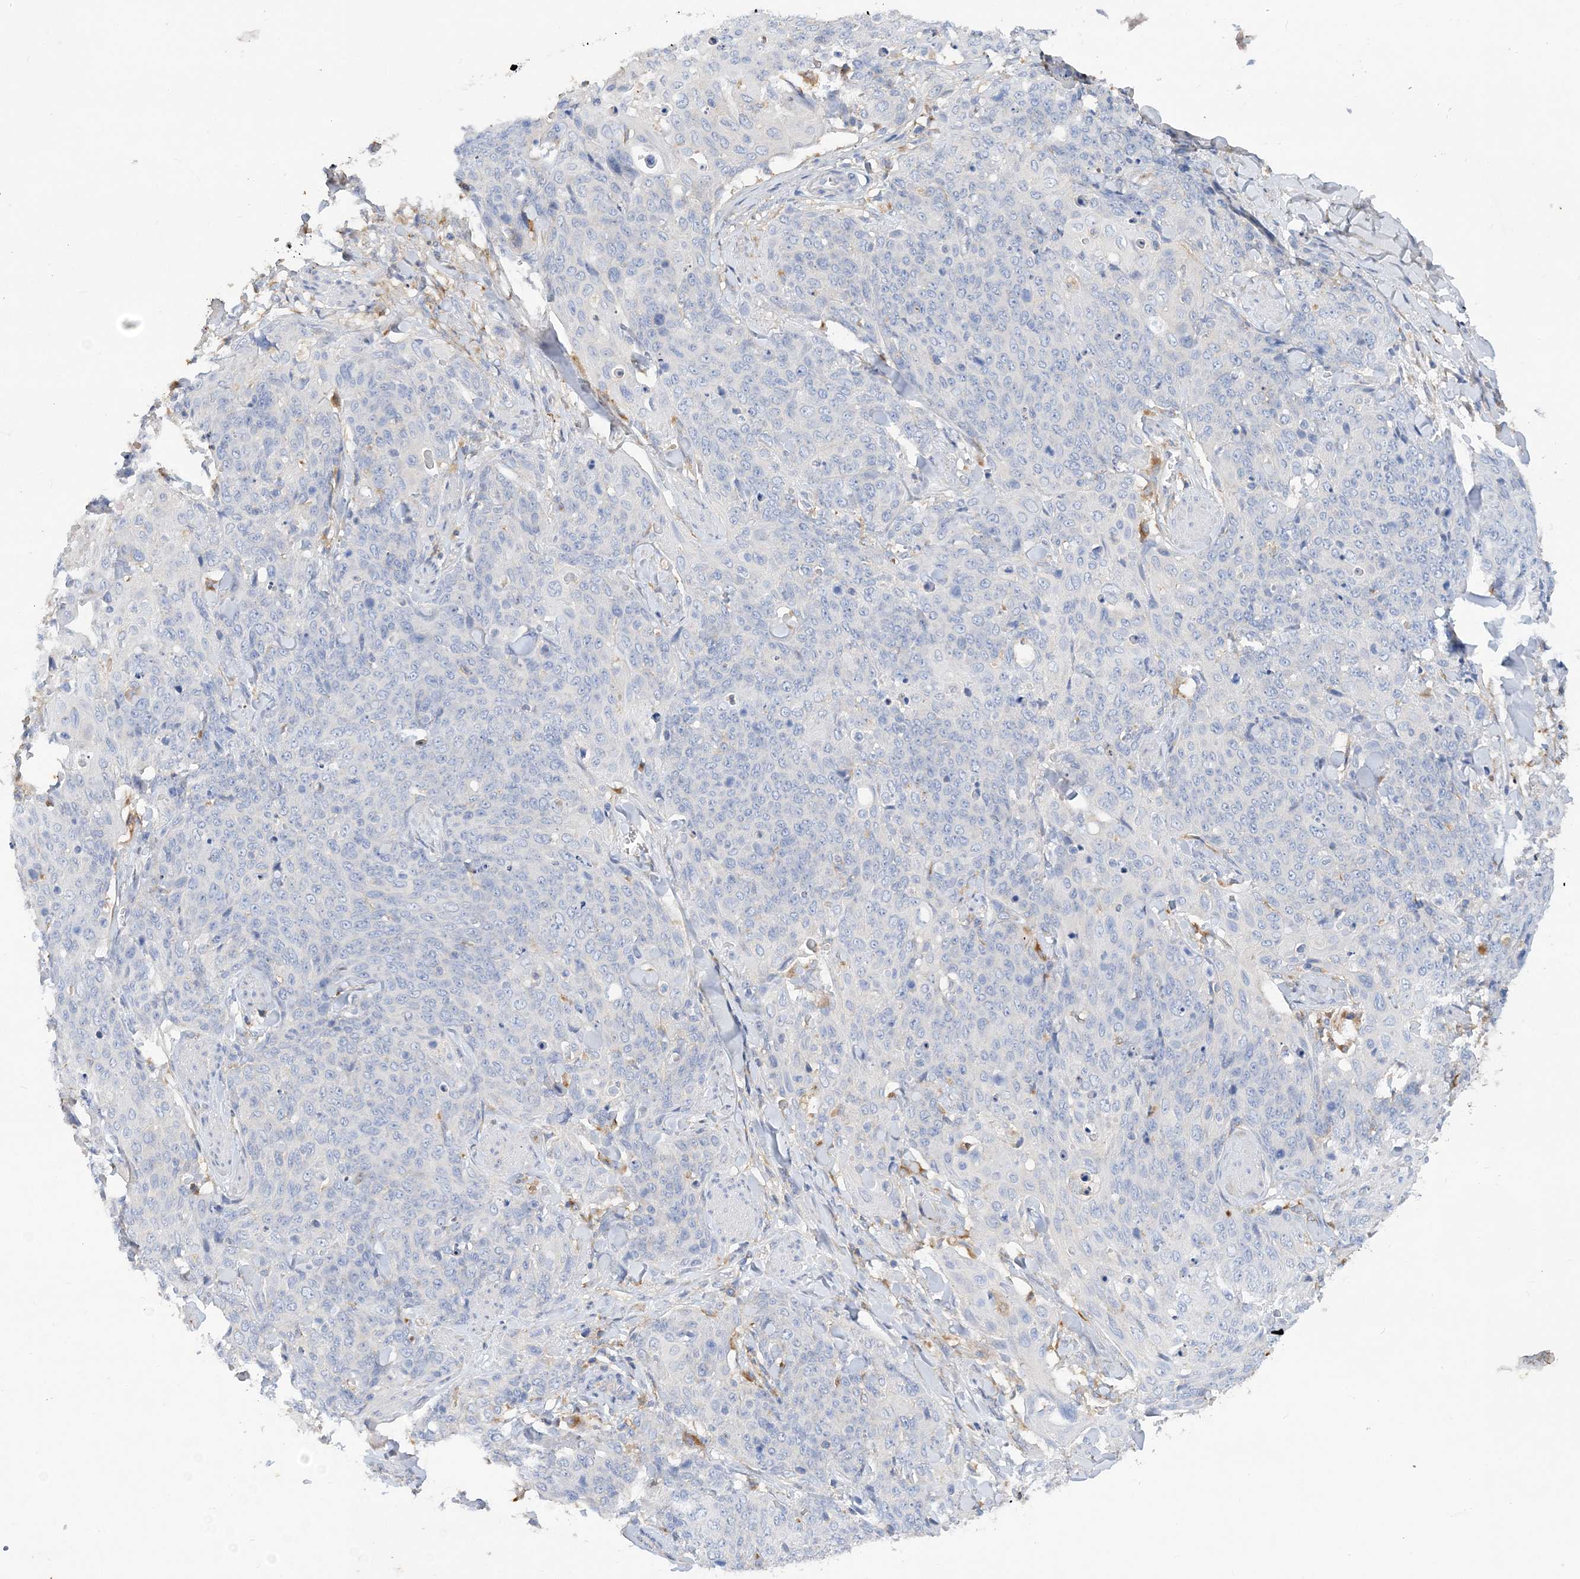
{"staining": {"intensity": "negative", "quantity": "none", "location": "none"}, "tissue": "skin cancer", "cell_type": "Tumor cells", "image_type": "cancer", "snomed": [{"axis": "morphology", "description": "Squamous cell carcinoma, NOS"}, {"axis": "topography", "description": "Skin"}, {"axis": "topography", "description": "Vulva"}], "caption": "DAB immunohistochemical staining of human skin squamous cell carcinoma shows no significant staining in tumor cells.", "gene": "GRINA", "patient": {"sex": "female", "age": 85}}